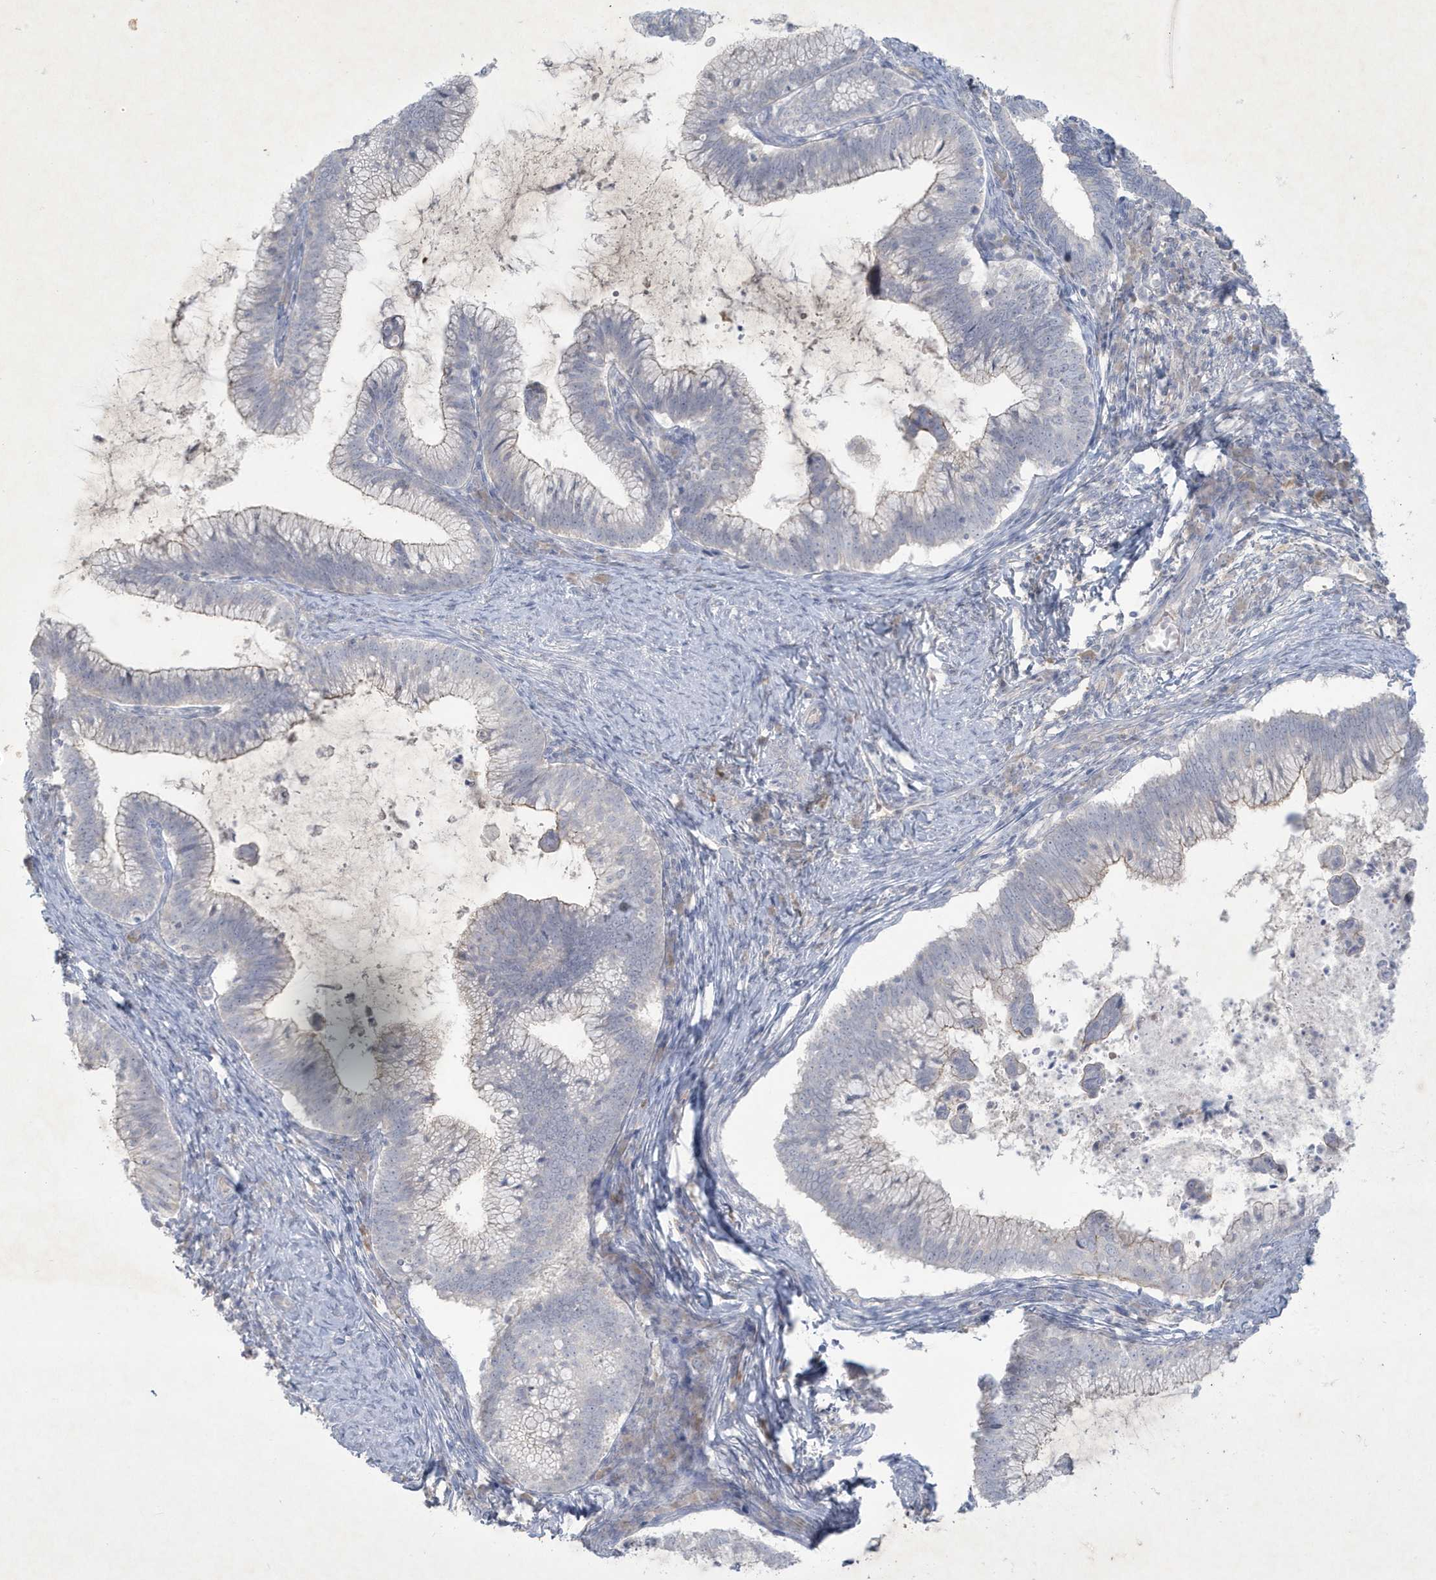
{"staining": {"intensity": "negative", "quantity": "none", "location": "none"}, "tissue": "cervical cancer", "cell_type": "Tumor cells", "image_type": "cancer", "snomed": [{"axis": "morphology", "description": "Adenocarcinoma, NOS"}, {"axis": "topography", "description": "Cervix"}], "caption": "This is an immunohistochemistry photomicrograph of cervical cancer (adenocarcinoma). There is no expression in tumor cells.", "gene": "CCDC24", "patient": {"sex": "female", "age": 36}}